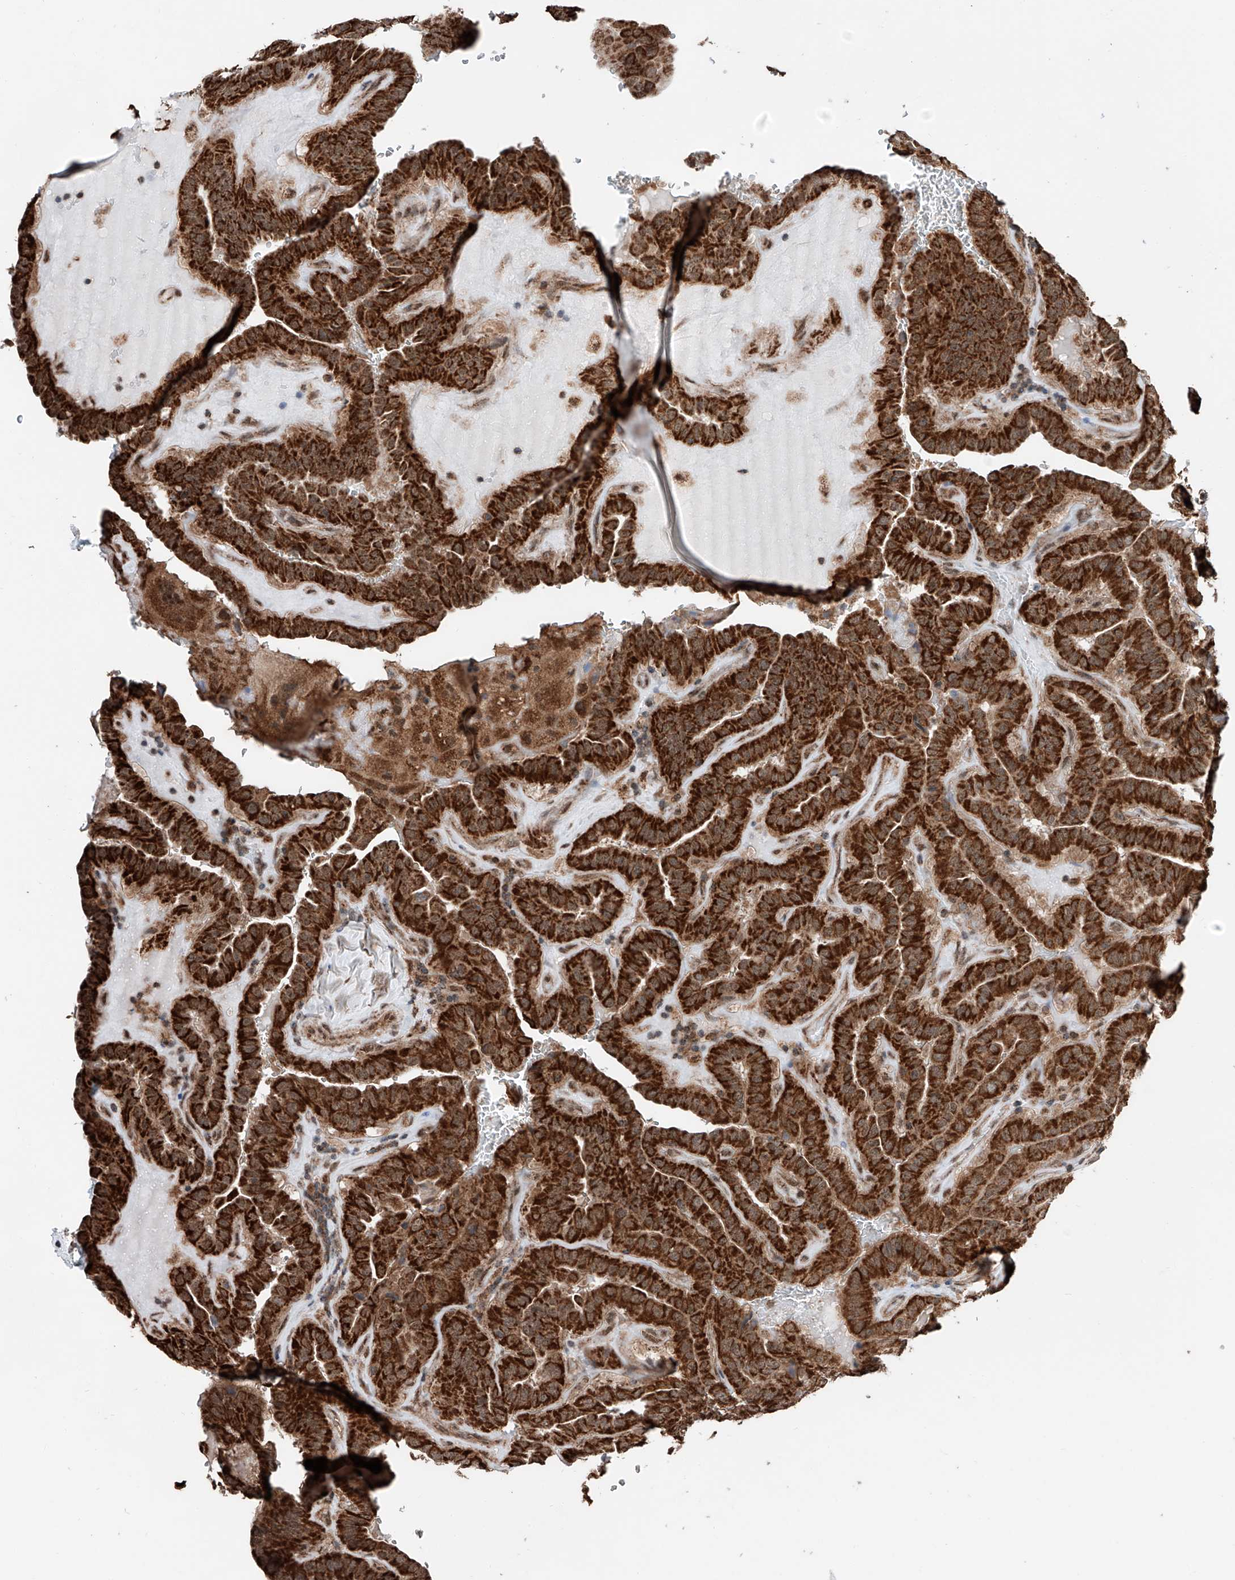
{"staining": {"intensity": "strong", "quantity": ">75%", "location": "cytoplasmic/membranous"}, "tissue": "thyroid cancer", "cell_type": "Tumor cells", "image_type": "cancer", "snomed": [{"axis": "morphology", "description": "Papillary adenocarcinoma, NOS"}, {"axis": "topography", "description": "Thyroid gland"}], "caption": "Thyroid cancer (papillary adenocarcinoma) stained for a protein (brown) reveals strong cytoplasmic/membranous positive expression in approximately >75% of tumor cells.", "gene": "ZNF445", "patient": {"sex": "male", "age": 77}}